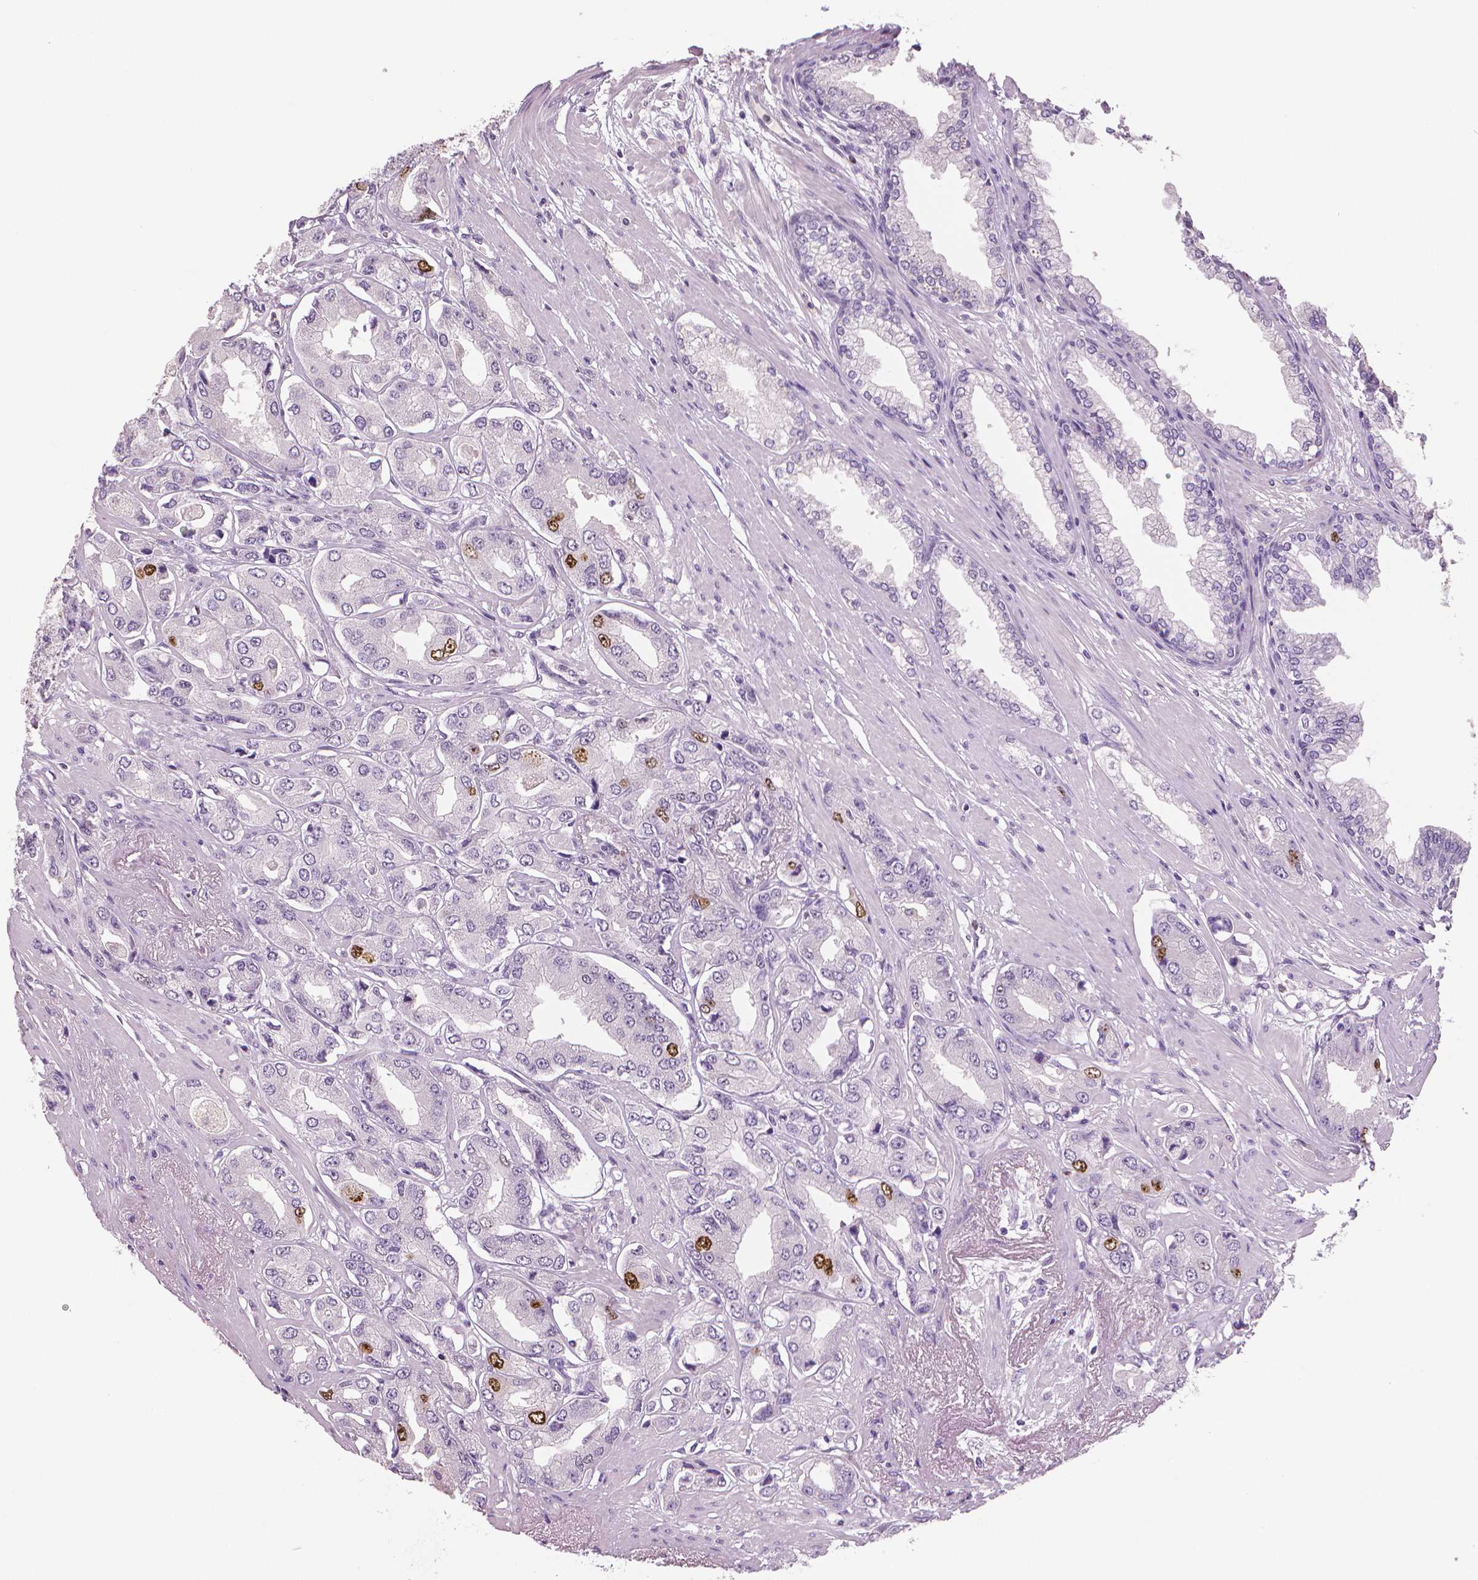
{"staining": {"intensity": "strong", "quantity": "<25%", "location": "nuclear"}, "tissue": "prostate cancer", "cell_type": "Tumor cells", "image_type": "cancer", "snomed": [{"axis": "morphology", "description": "Adenocarcinoma, Low grade"}, {"axis": "topography", "description": "Prostate"}], "caption": "Prostate adenocarcinoma (low-grade) stained with a protein marker demonstrates strong staining in tumor cells.", "gene": "MKI67", "patient": {"sex": "male", "age": 60}}